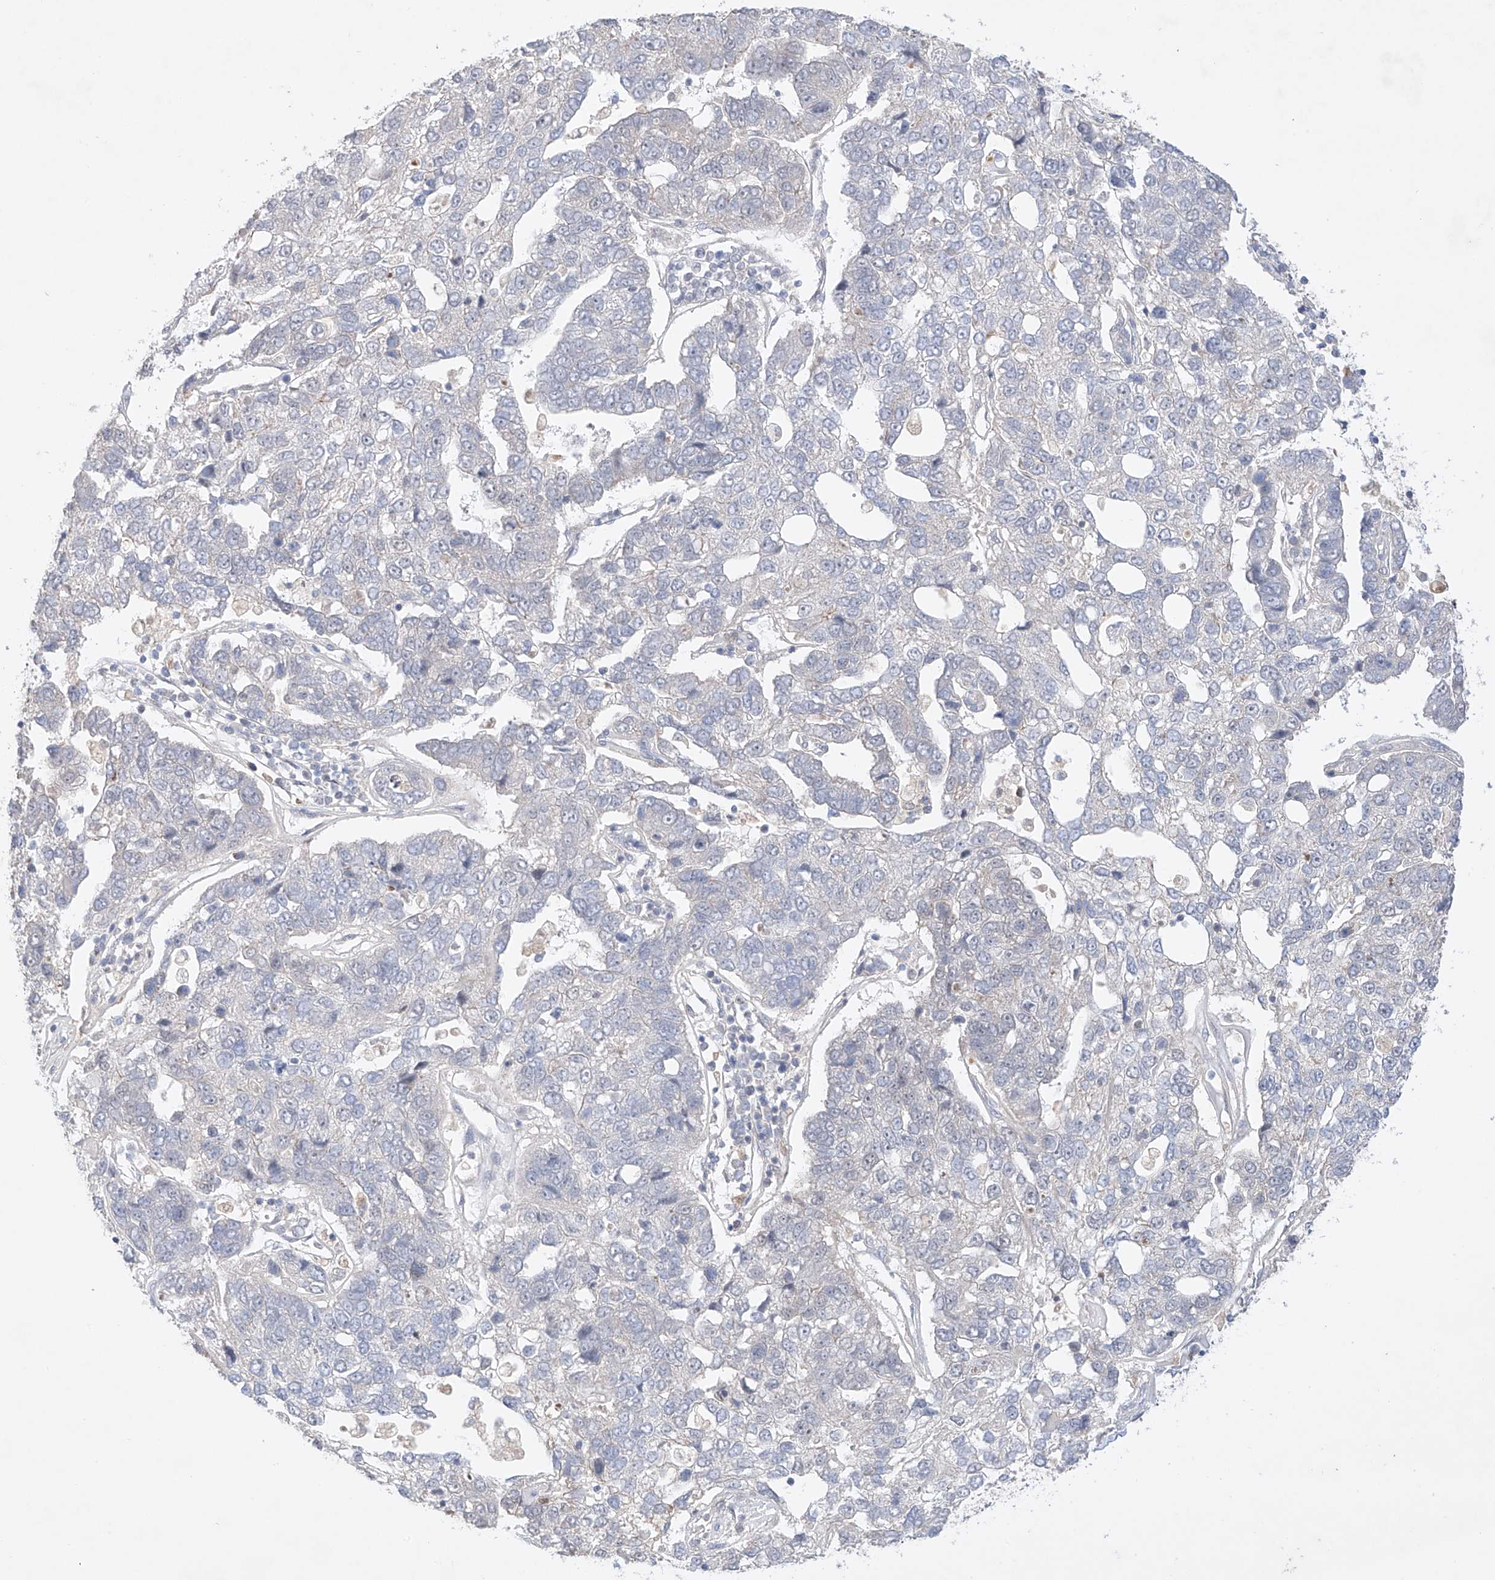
{"staining": {"intensity": "negative", "quantity": "none", "location": "none"}, "tissue": "pancreatic cancer", "cell_type": "Tumor cells", "image_type": "cancer", "snomed": [{"axis": "morphology", "description": "Adenocarcinoma, NOS"}, {"axis": "topography", "description": "Pancreas"}], "caption": "Photomicrograph shows no protein expression in tumor cells of pancreatic cancer tissue.", "gene": "TSR2", "patient": {"sex": "female", "age": 61}}